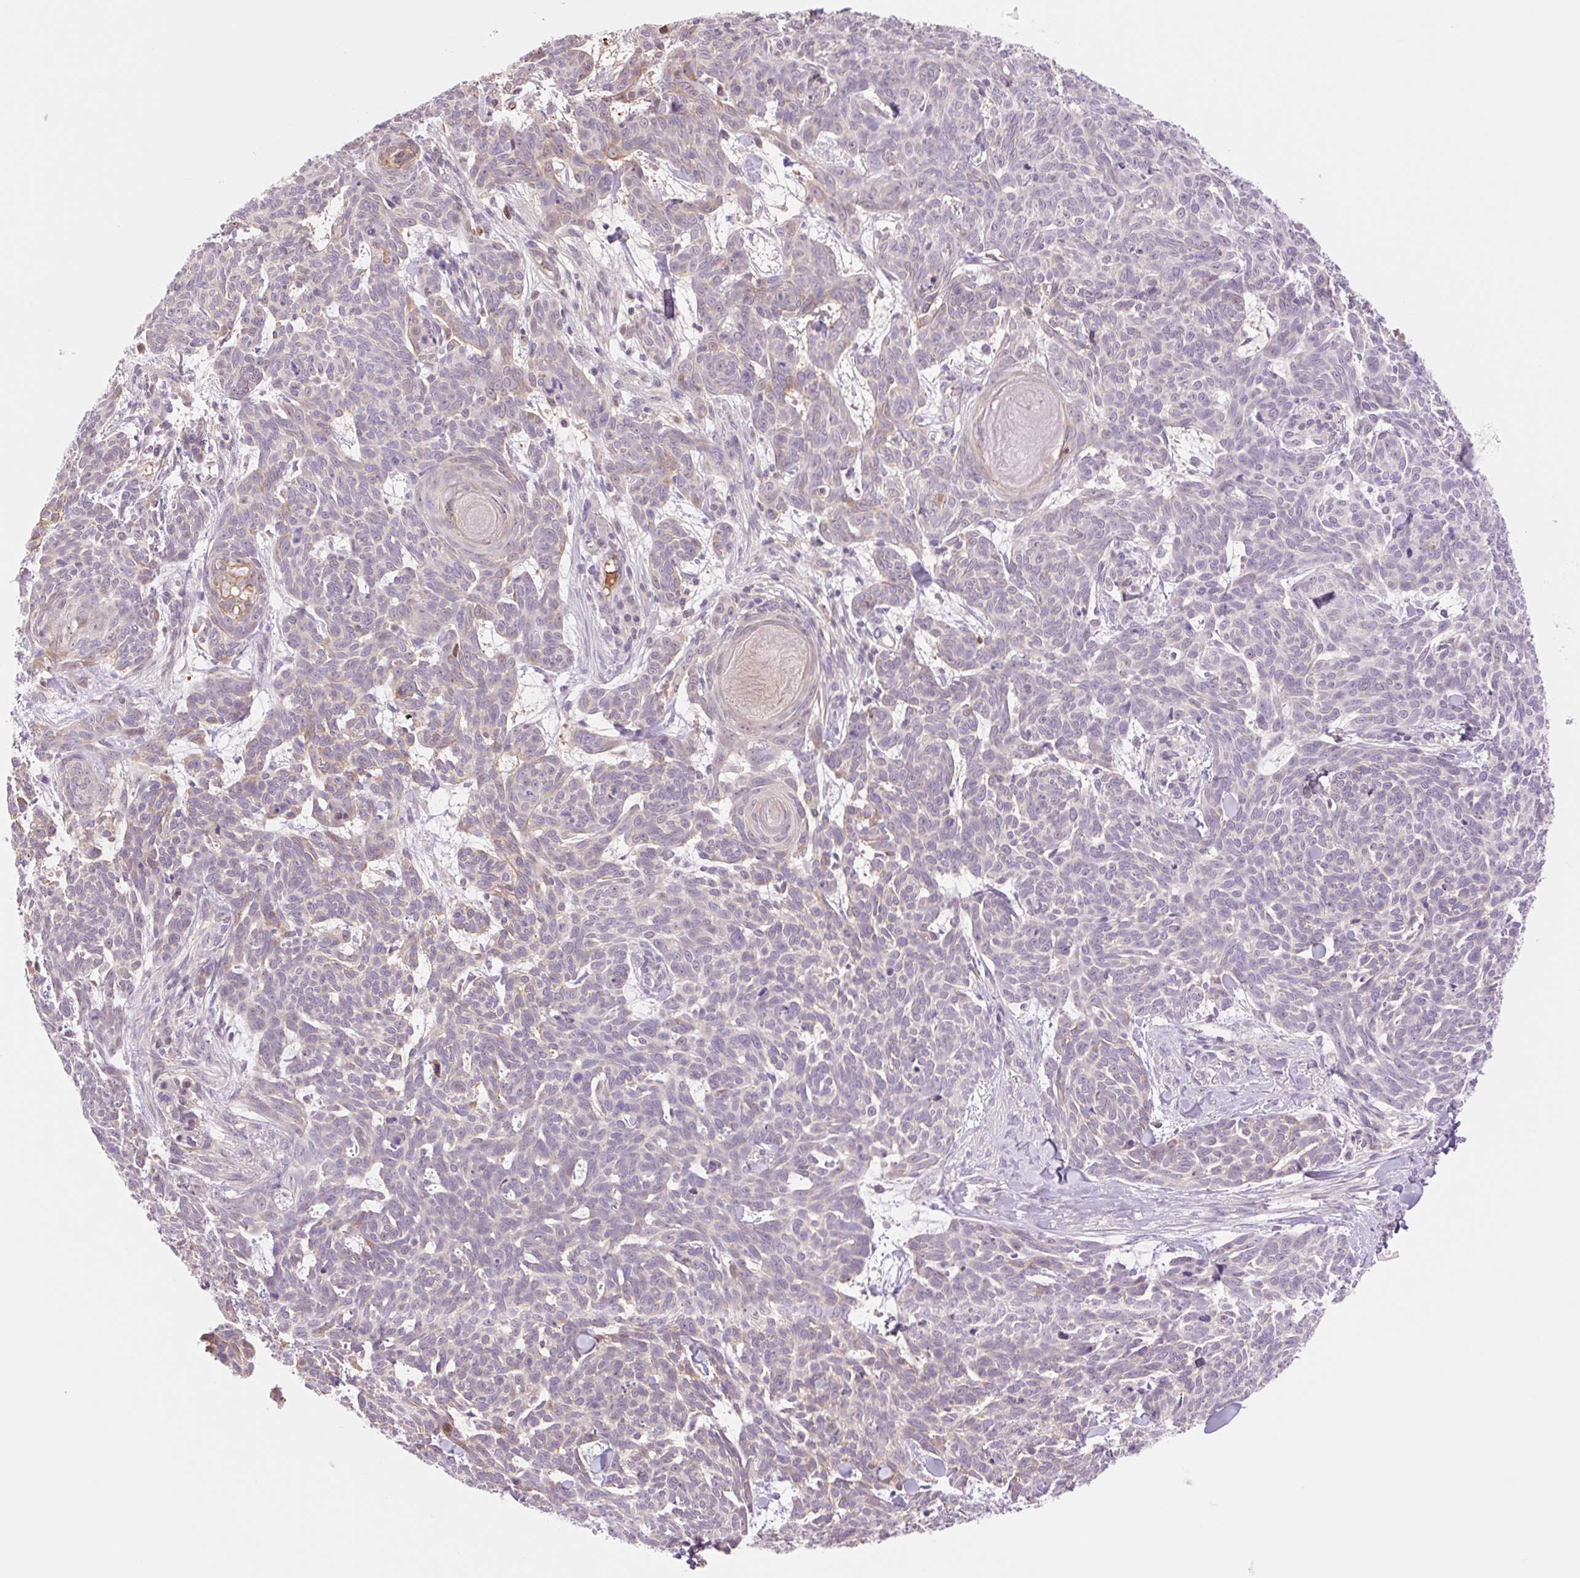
{"staining": {"intensity": "negative", "quantity": "none", "location": "none"}, "tissue": "skin cancer", "cell_type": "Tumor cells", "image_type": "cancer", "snomed": [{"axis": "morphology", "description": "Basal cell carcinoma"}, {"axis": "topography", "description": "Skin"}], "caption": "IHC of skin basal cell carcinoma displays no expression in tumor cells.", "gene": "HEBP1", "patient": {"sex": "female", "age": 93}}